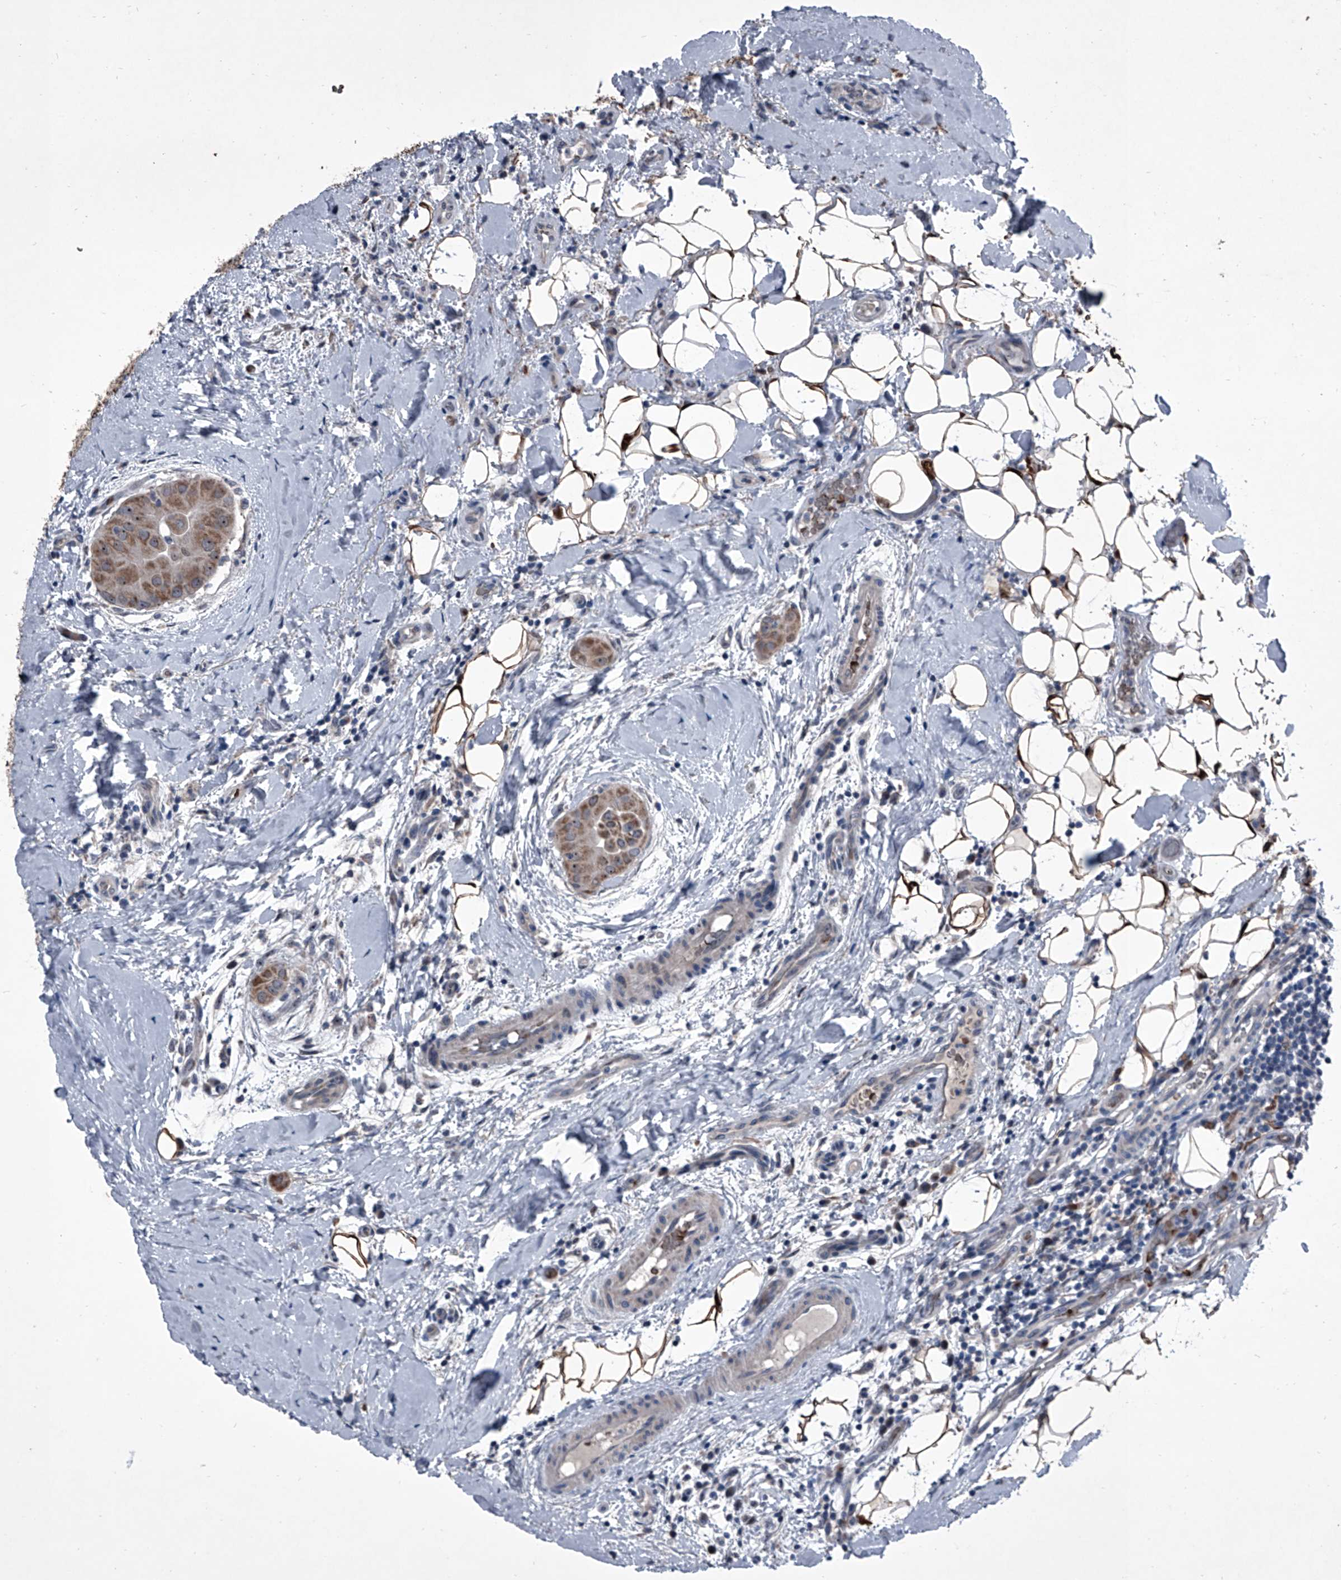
{"staining": {"intensity": "moderate", "quantity": ">75%", "location": "cytoplasmic/membranous,nuclear"}, "tissue": "thyroid cancer", "cell_type": "Tumor cells", "image_type": "cancer", "snomed": [{"axis": "morphology", "description": "Papillary adenocarcinoma, NOS"}, {"axis": "topography", "description": "Thyroid gland"}], "caption": "Protein staining of thyroid cancer (papillary adenocarcinoma) tissue shows moderate cytoplasmic/membranous and nuclear positivity in approximately >75% of tumor cells. Nuclei are stained in blue.", "gene": "CEP85L", "patient": {"sex": "male", "age": 33}}